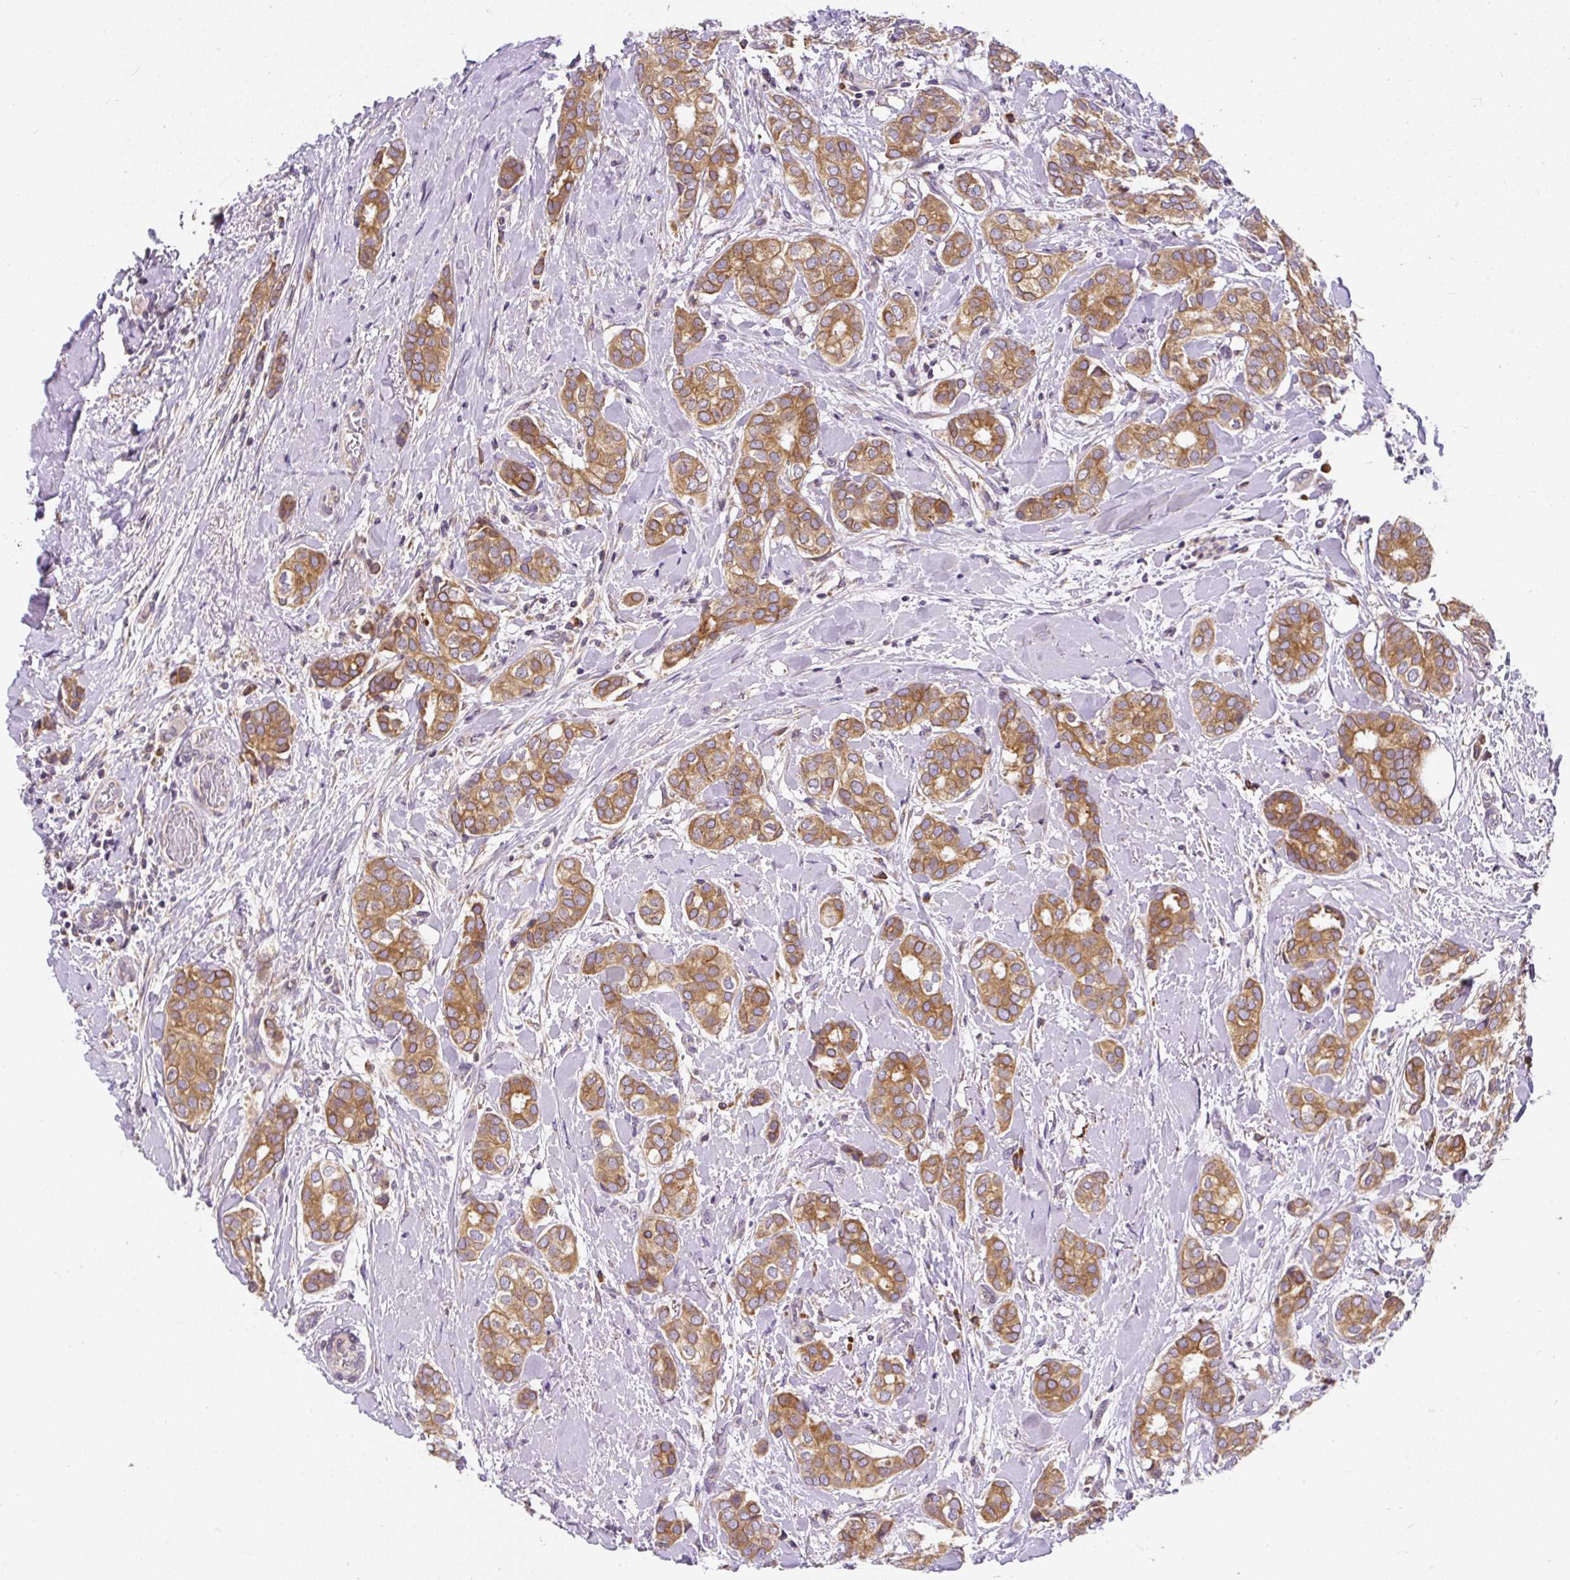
{"staining": {"intensity": "moderate", "quantity": ">75%", "location": "cytoplasmic/membranous"}, "tissue": "breast cancer", "cell_type": "Tumor cells", "image_type": "cancer", "snomed": [{"axis": "morphology", "description": "Duct carcinoma"}, {"axis": "topography", "description": "Breast"}], "caption": "Moderate cytoplasmic/membranous staining for a protein is identified in about >75% of tumor cells of breast invasive ductal carcinoma using IHC.", "gene": "CYP20A1", "patient": {"sex": "female", "age": 73}}